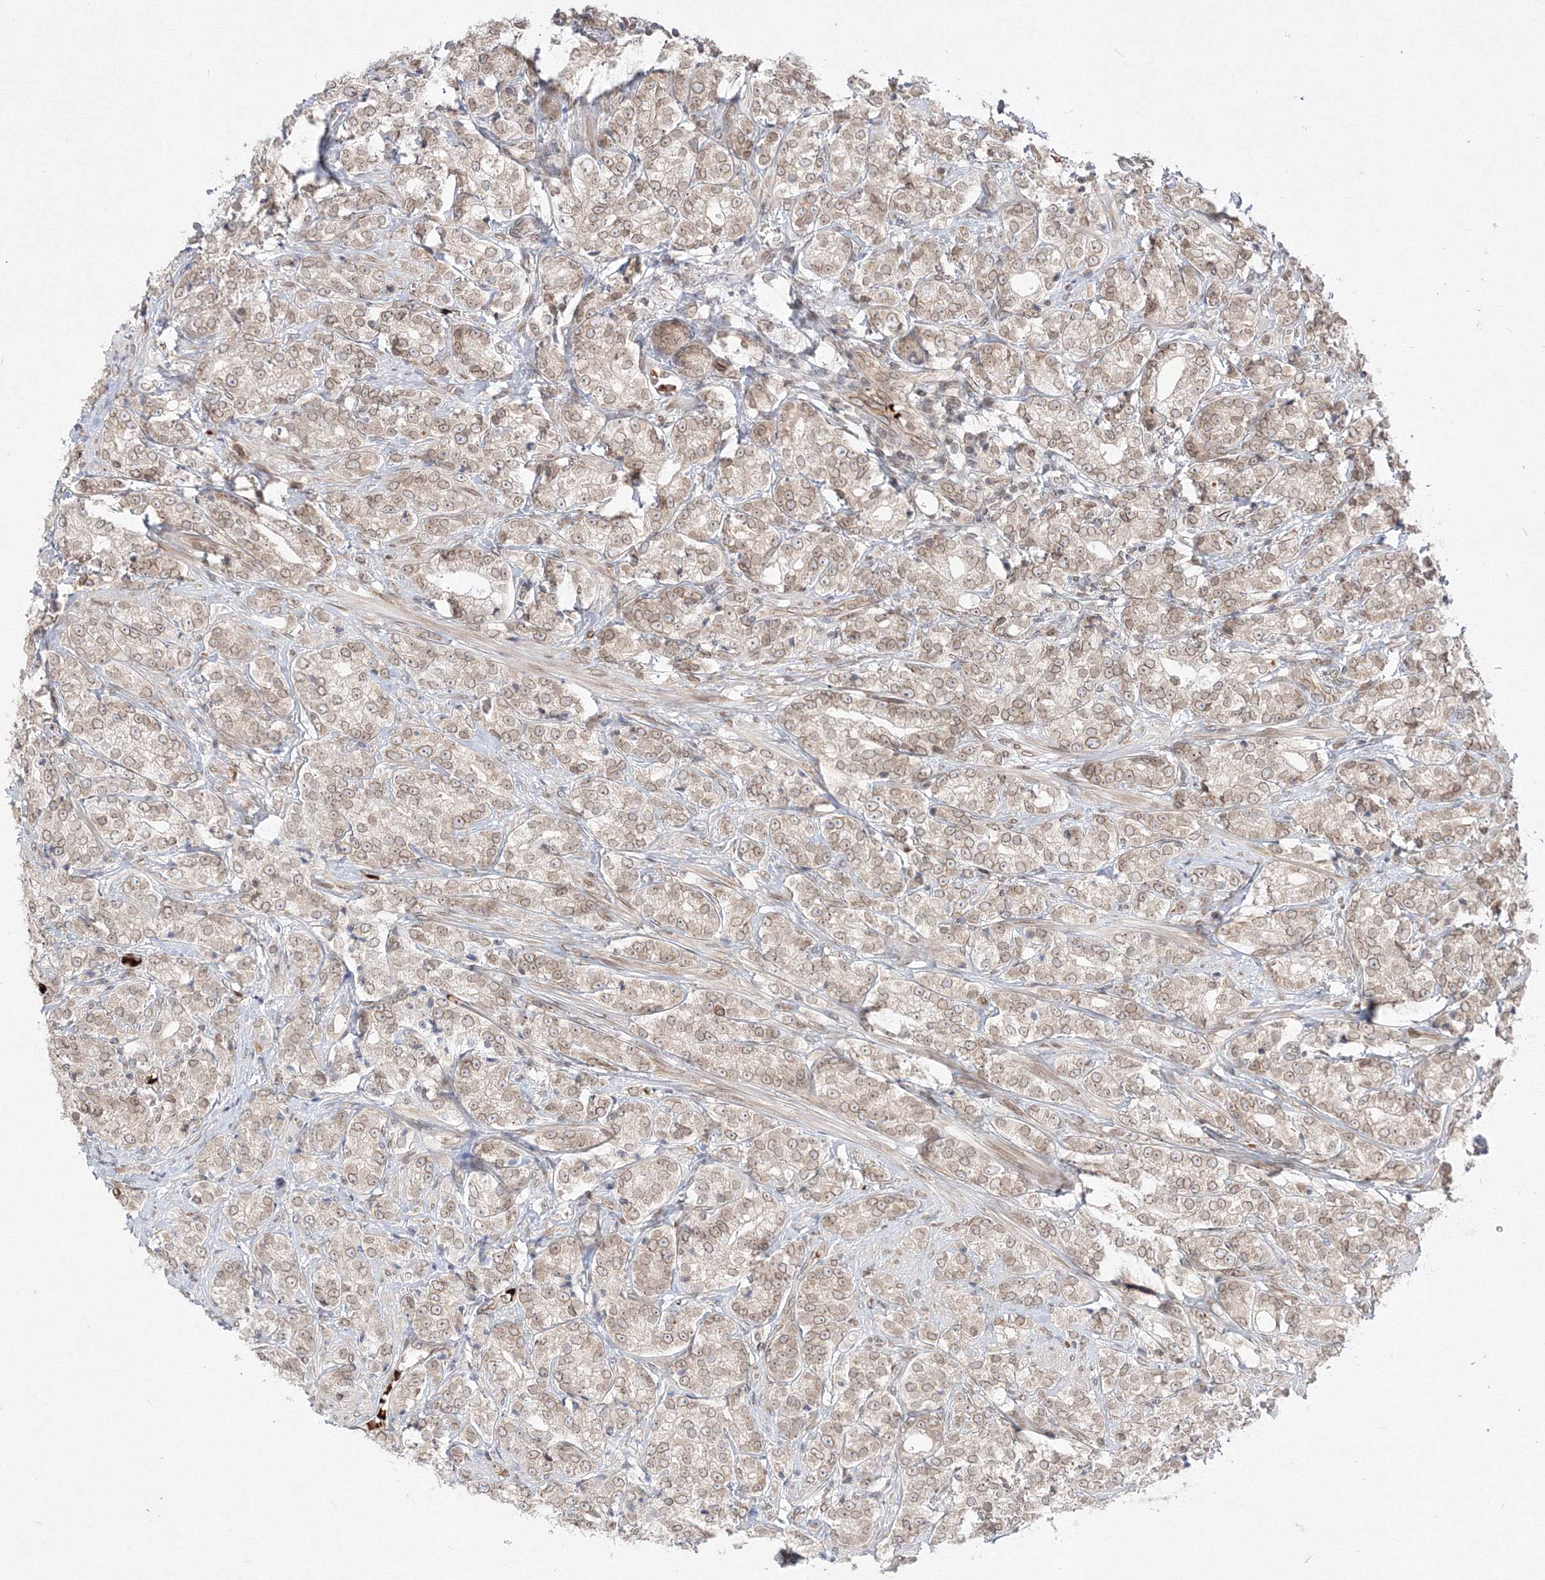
{"staining": {"intensity": "weak", "quantity": "25%-75%", "location": "cytoplasmic/membranous,nuclear"}, "tissue": "prostate cancer", "cell_type": "Tumor cells", "image_type": "cancer", "snomed": [{"axis": "morphology", "description": "Adenocarcinoma, High grade"}, {"axis": "topography", "description": "Prostate"}], "caption": "Approximately 25%-75% of tumor cells in prostate cancer reveal weak cytoplasmic/membranous and nuclear protein expression as visualized by brown immunohistochemical staining.", "gene": "DNAJB2", "patient": {"sex": "male", "age": 69}}